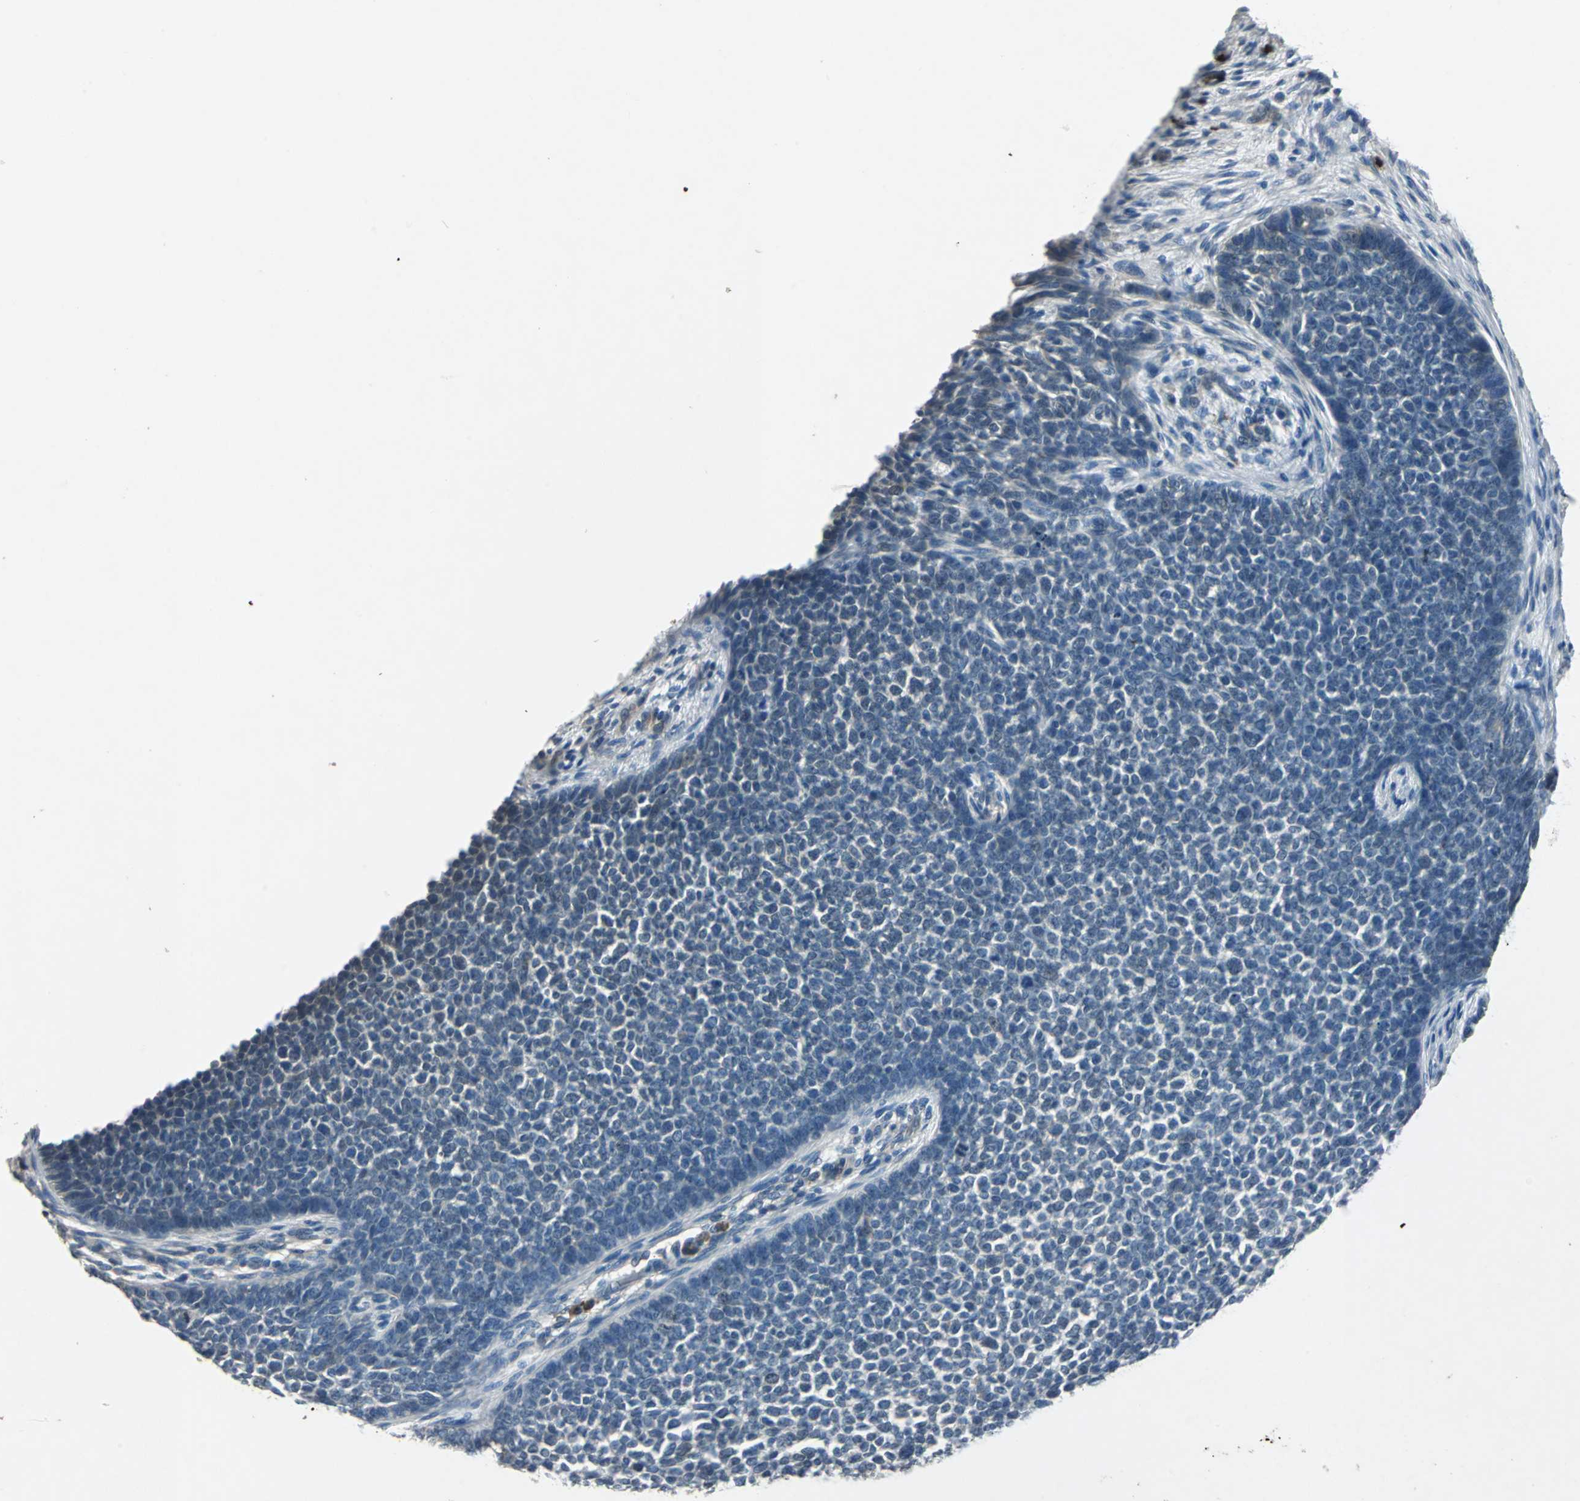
{"staining": {"intensity": "negative", "quantity": "none", "location": "none"}, "tissue": "skin cancer", "cell_type": "Tumor cells", "image_type": "cancer", "snomed": [{"axis": "morphology", "description": "Basal cell carcinoma"}, {"axis": "topography", "description": "Skin"}], "caption": "This is a micrograph of immunohistochemistry staining of skin cancer (basal cell carcinoma), which shows no expression in tumor cells.", "gene": "SLC2A13", "patient": {"sex": "female", "age": 84}}